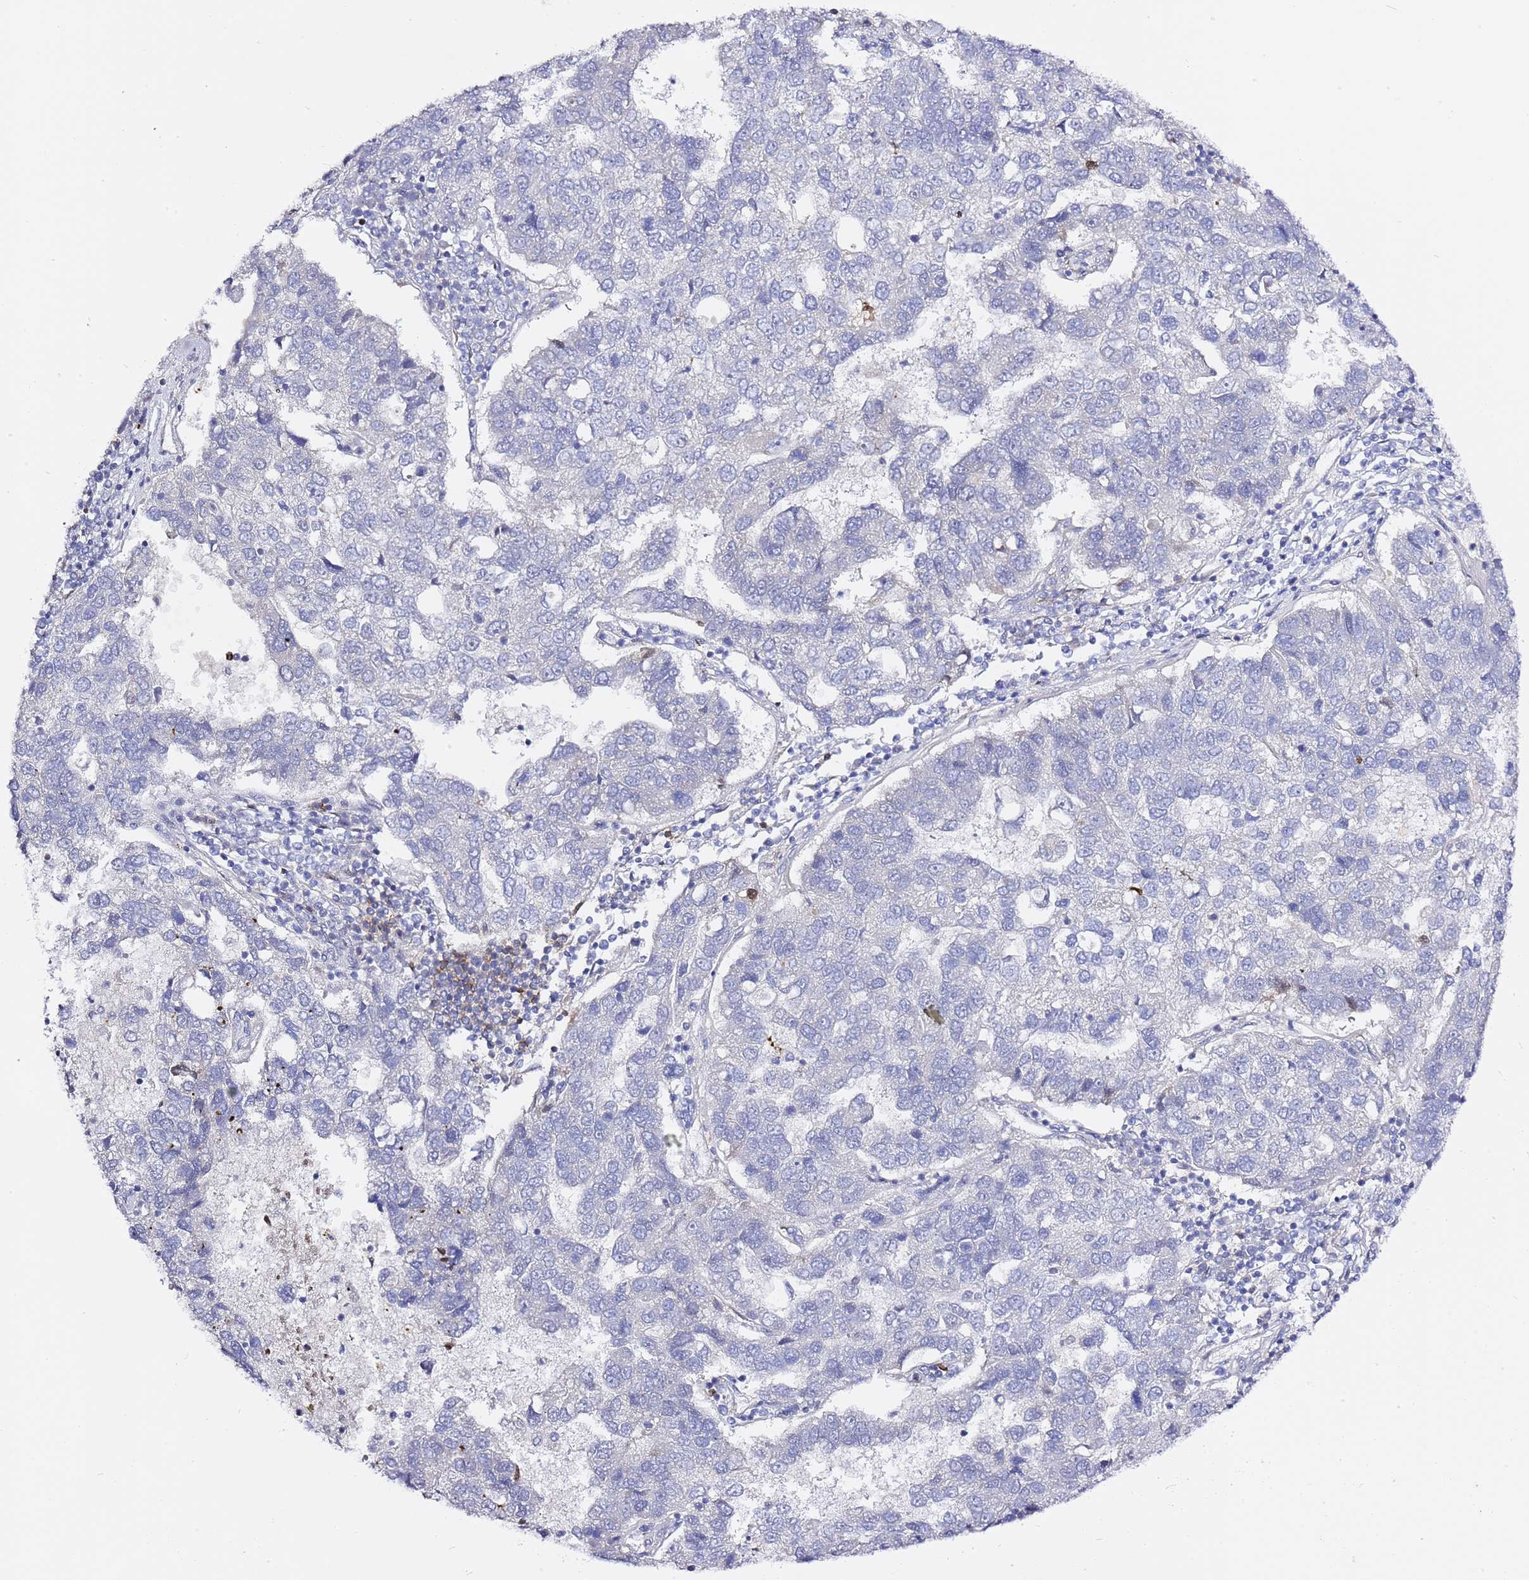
{"staining": {"intensity": "negative", "quantity": "none", "location": "none"}, "tissue": "pancreatic cancer", "cell_type": "Tumor cells", "image_type": "cancer", "snomed": [{"axis": "morphology", "description": "Adenocarcinoma, NOS"}, {"axis": "topography", "description": "Pancreas"}], "caption": "This is a photomicrograph of immunohistochemistry (IHC) staining of adenocarcinoma (pancreatic), which shows no staining in tumor cells.", "gene": "RFK", "patient": {"sex": "female", "age": 61}}